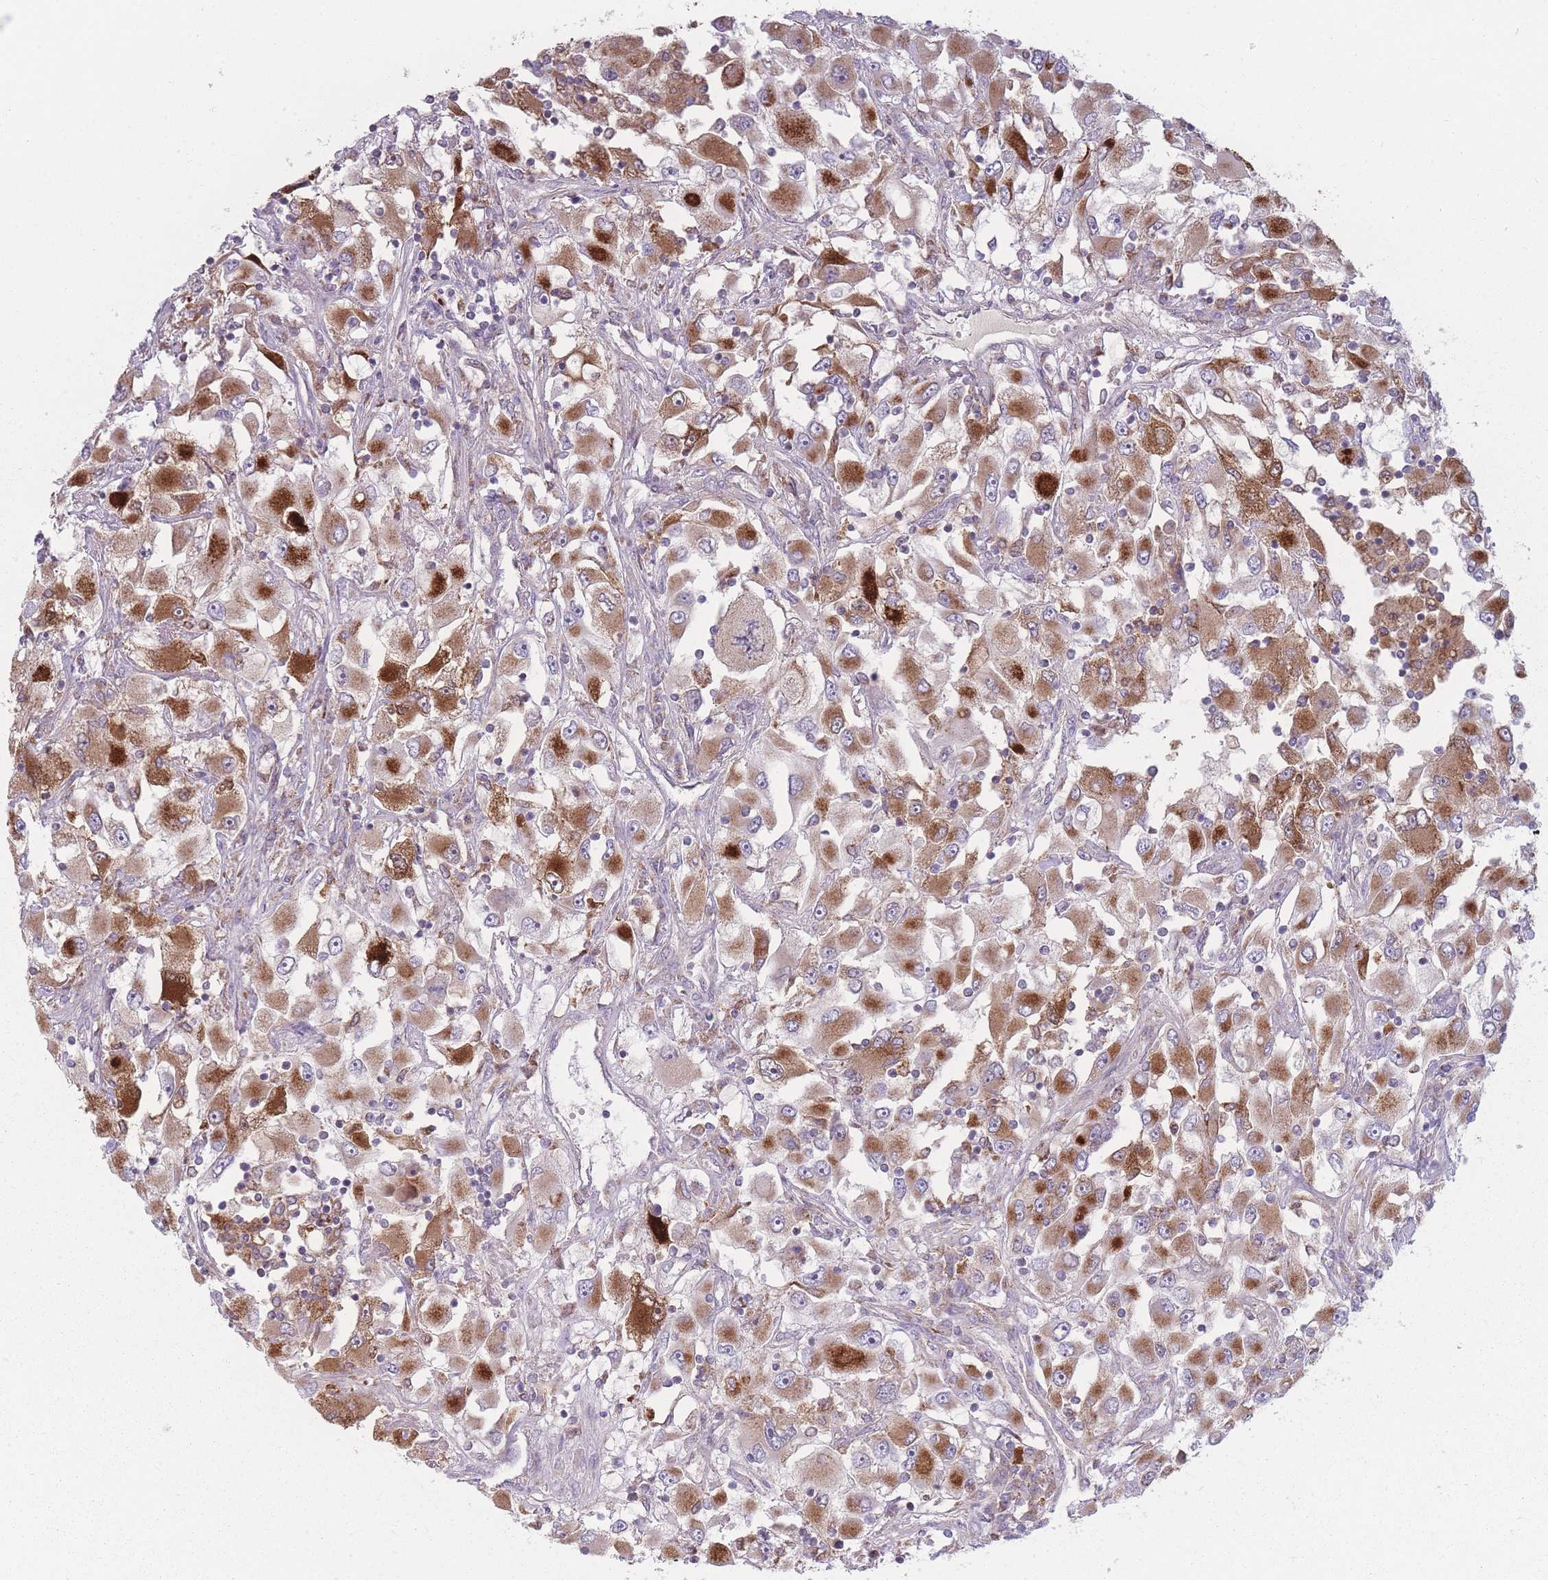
{"staining": {"intensity": "strong", "quantity": "25%-75%", "location": "cytoplasmic/membranous"}, "tissue": "renal cancer", "cell_type": "Tumor cells", "image_type": "cancer", "snomed": [{"axis": "morphology", "description": "Adenocarcinoma, NOS"}, {"axis": "topography", "description": "Kidney"}], "caption": "Renal adenocarcinoma tissue exhibits strong cytoplasmic/membranous staining in approximately 25%-75% of tumor cells, visualized by immunohistochemistry.", "gene": "PEX11B", "patient": {"sex": "female", "age": 52}}